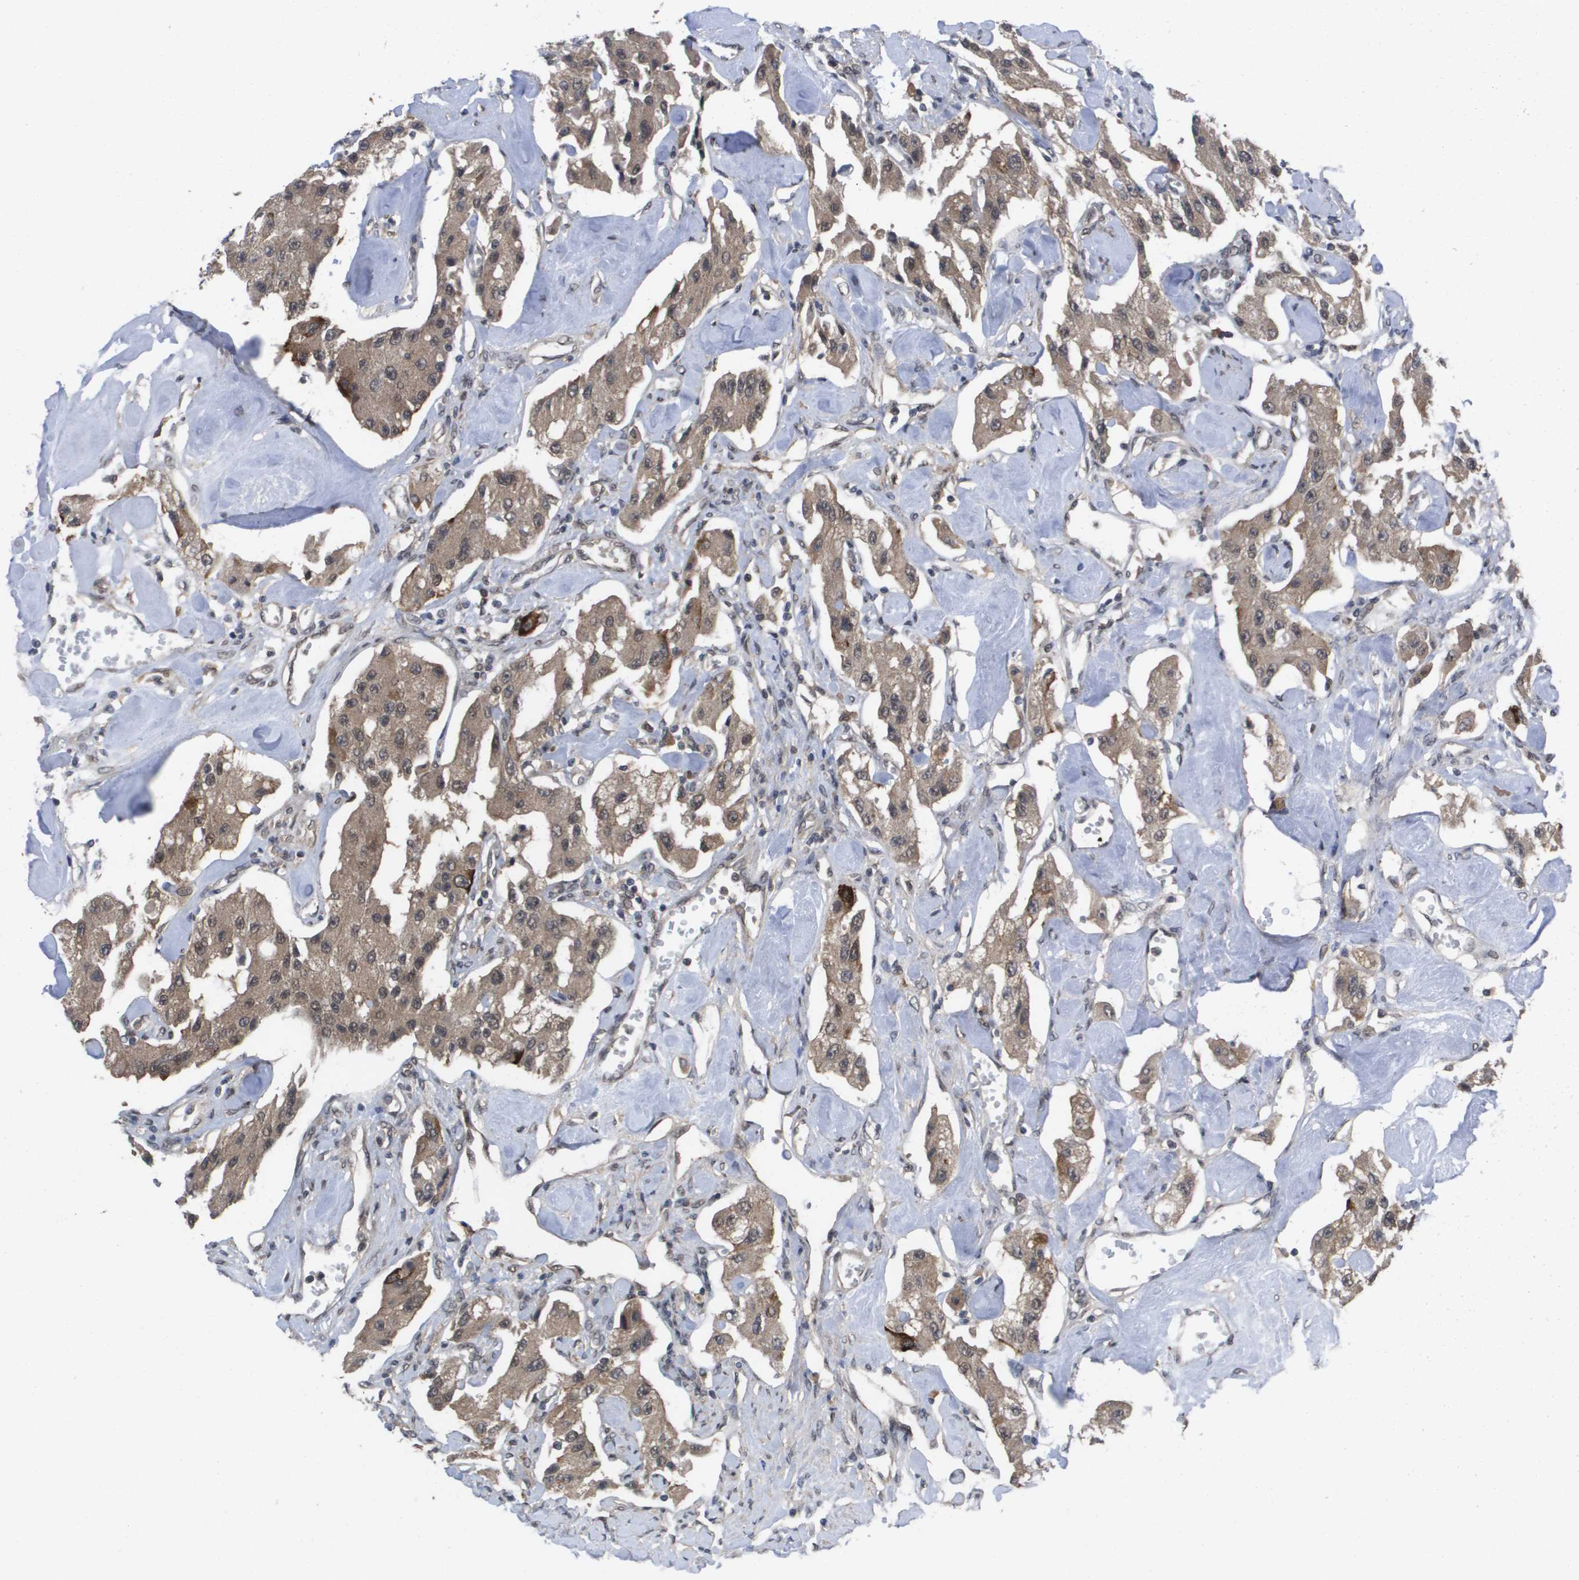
{"staining": {"intensity": "moderate", "quantity": ">75%", "location": "cytoplasmic/membranous"}, "tissue": "carcinoid", "cell_type": "Tumor cells", "image_type": "cancer", "snomed": [{"axis": "morphology", "description": "Carcinoid, malignant, NOS"}, {"axis": "topography", "description": "Pancreas"}], "caption": "DAB (3,3'-diaminobenzidine) immunohistochemical staining of human malignant carcinoid demonstrates moderate cytoplasmic/membranous protein expression in approximately >75% of tumor cells. The protein of interest is stained brown, and the nuclei are stained in blue (DAB IHC with brightfield microscopy, high magnification).", "gene": "AMBRA1", "patient": {"sex": "male", "age": 41}}